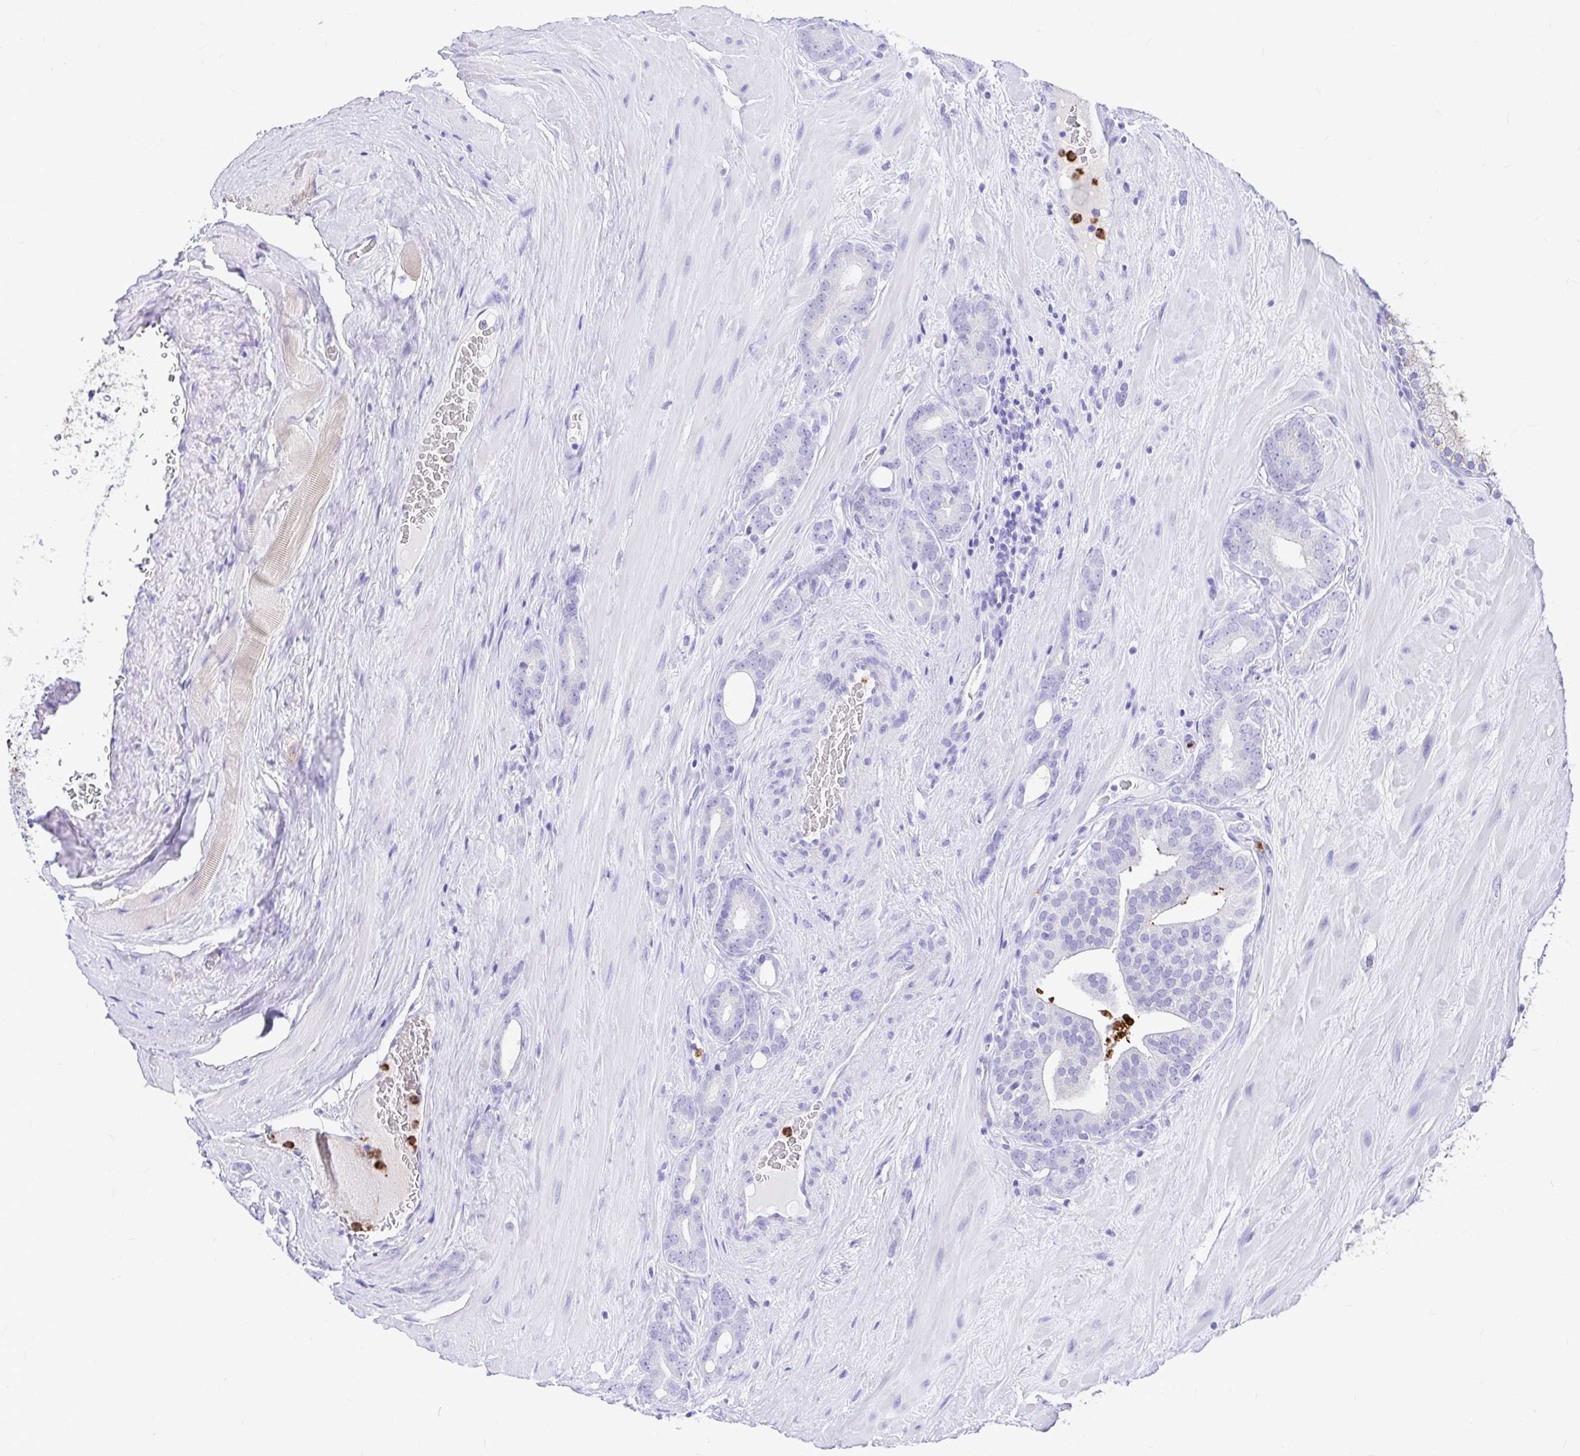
{"staining": {"intensity": "weak", "quantity": "25%-75%", "location": "cytoplasmic/membranous"}, "tissue": "prostate cancer", "cell_type": "Tumor cells", "image_type": "cancer", "snomed": [{"axis": "morphology", "description": "Adenocarcinoma, High grade"}, {"axis": "topography", "description": "Prostate"}], "caption": "A low amount of weak cytoplasmic/membranous positivity is appreciated in about 25%-75% of tumor cells in prostate cancer (high-grade adenocarcinoma) tissue.", "gene": "CLEC1B", "patient": {"sex": "male", "age": 66}}